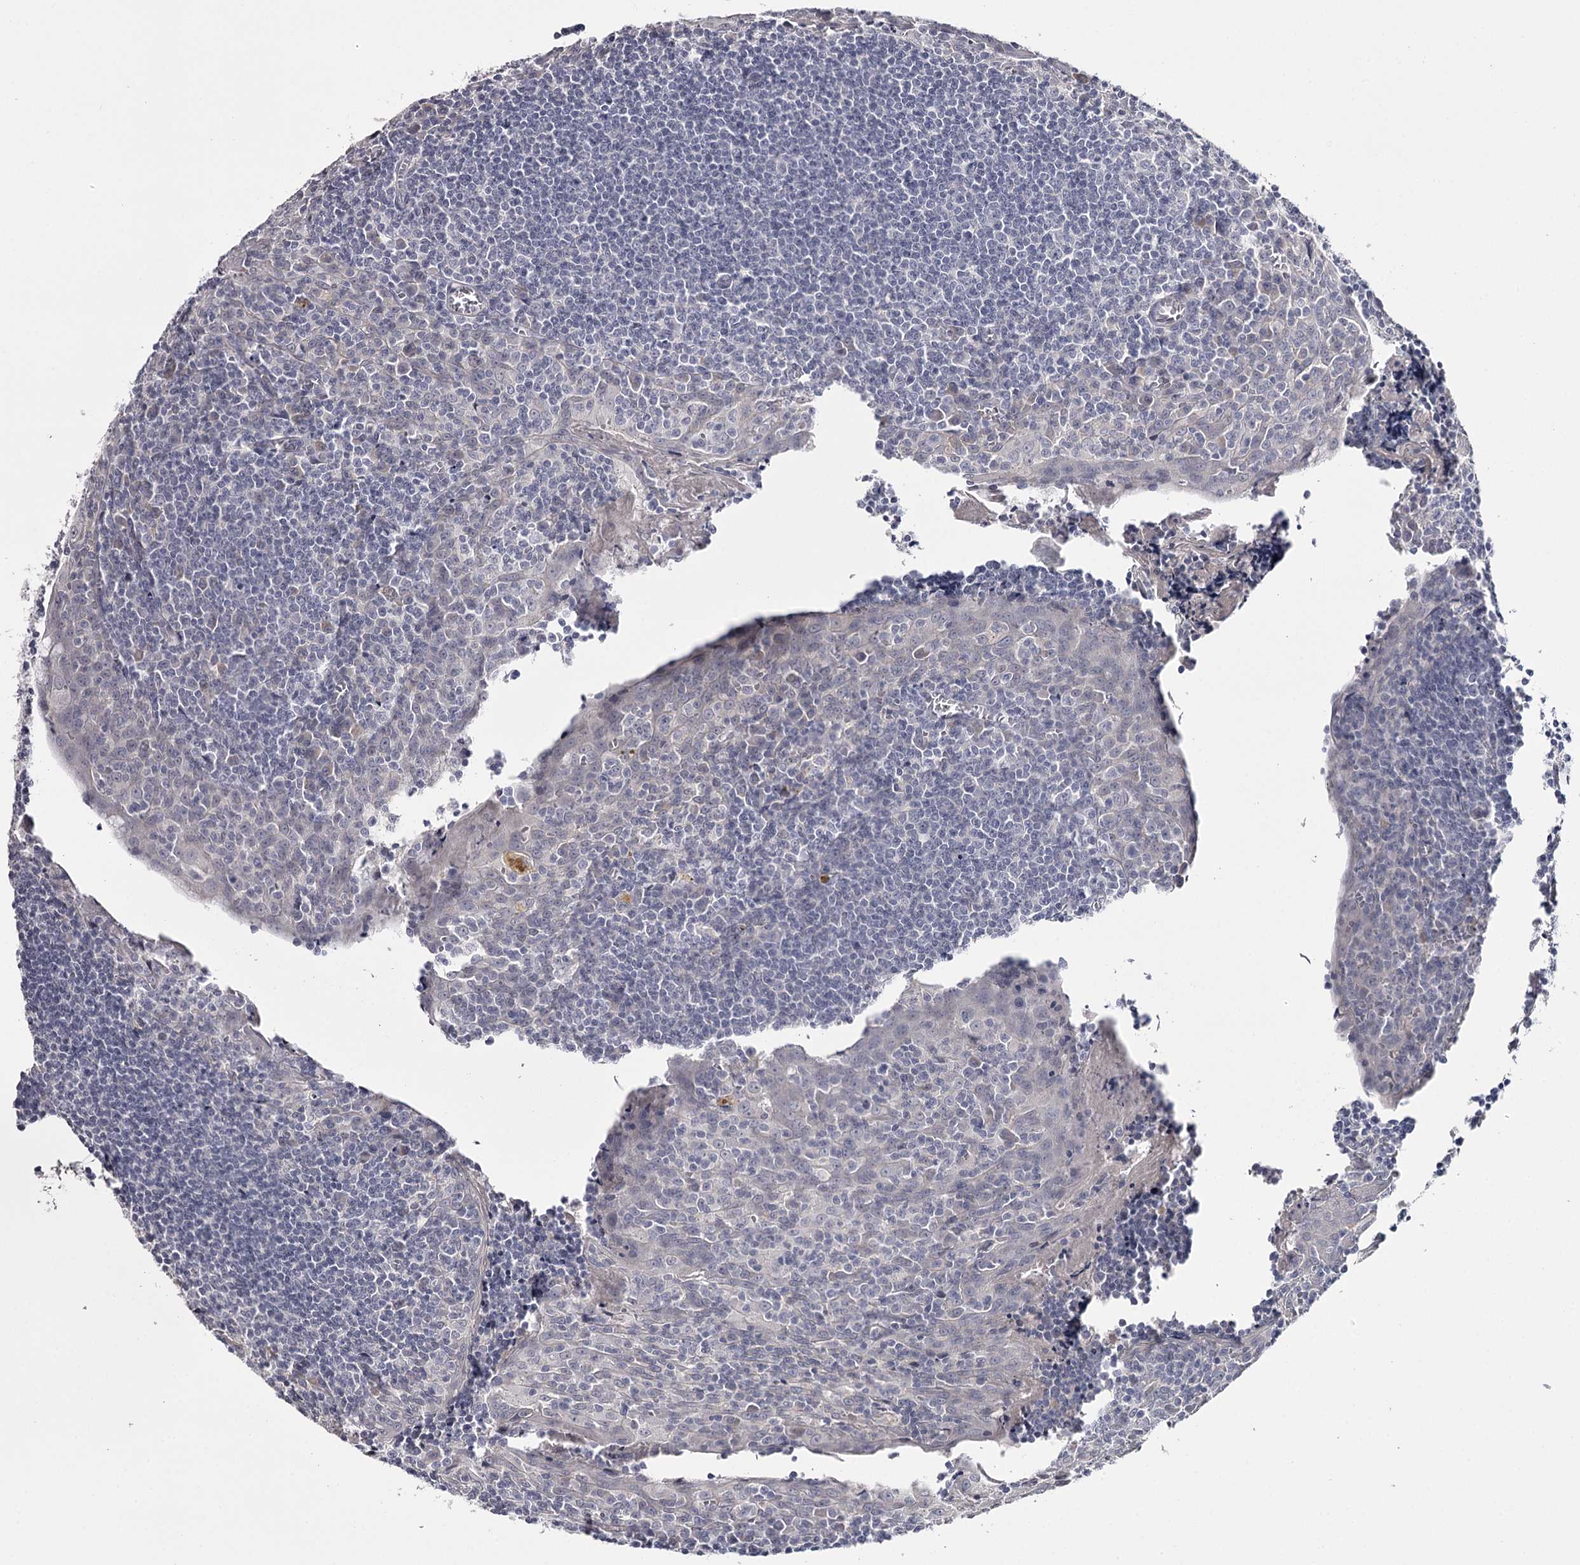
{"staining": {"intensity": "negative", "quantity": "none", "location": "none"}, "tissue": "tonsil", "cell_type": "Germinal center cells", "image_type": "normal", "snomed": [{"axis": "morphology", "description": "Normal tissue, NOS"}, {"axis": "topography", "description": "Tonsil"}], "caption": "Immunohistochemical staining of normal human tonsil exhibits no significant positivity in germinal center cells.", "gene": "FDXACB1", "patient": {"sex": "male", "age": 27}}